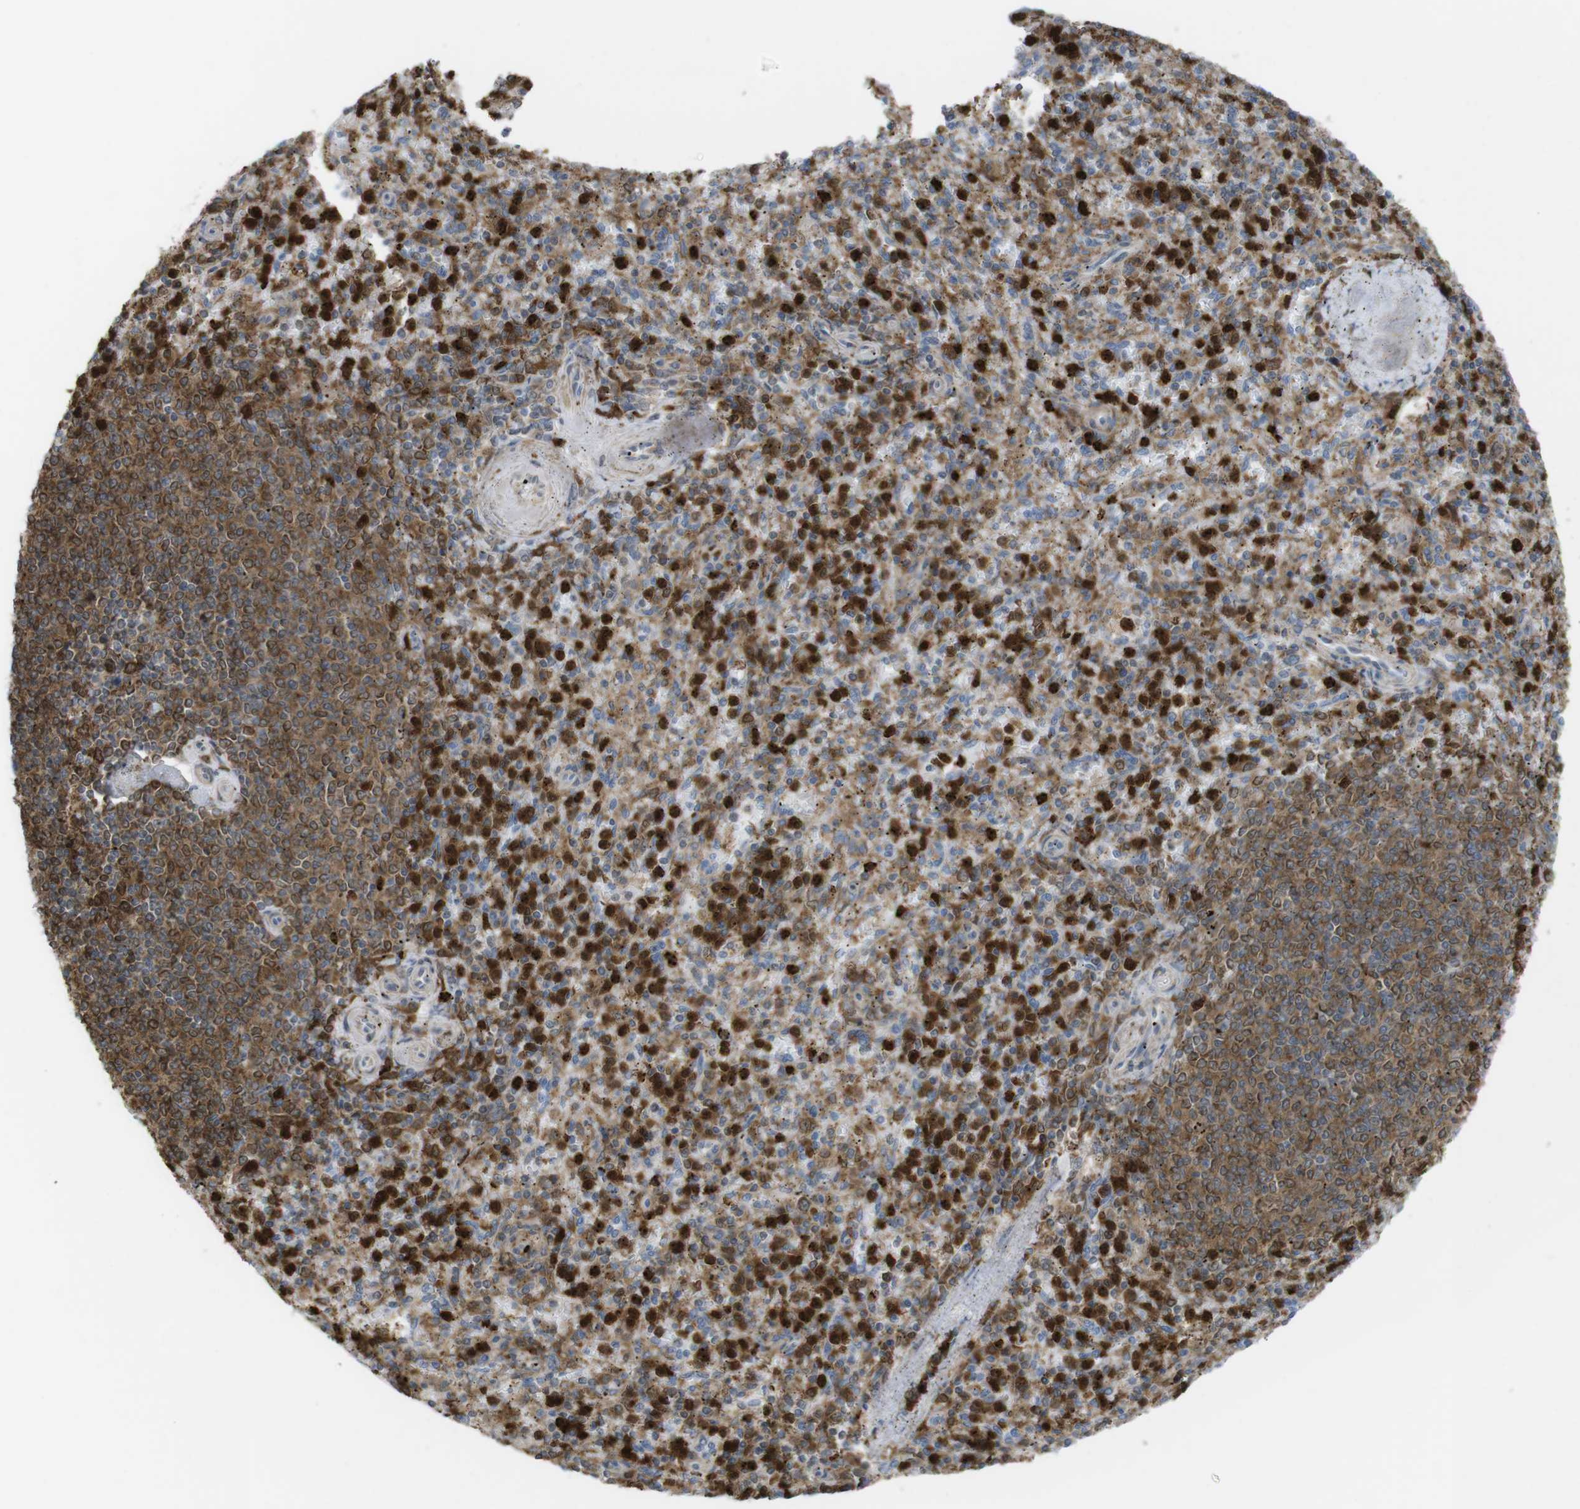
{"staining": {"intensity": "strong", "quantity": "25%-75%", "location": "cytoplasmic/membranous"}, "tissue": "spleen", "cell_type": "Cells in red pulp", "image_type": "normal", "snomed": [{"axis": "morphology", "description": "Normal tissue, NOS"}, {"axis": "topography", "description": "Spleen"}], "caption": "The histopathology image reveals immunohistochemical staining of unremarkable spleen. There is strong cytoplasmic/membranous expression is identified in about 25%-75% of cells in red pulp.", "gene": "PRKCD", "patient": {"sex": "male", "age": 72}}